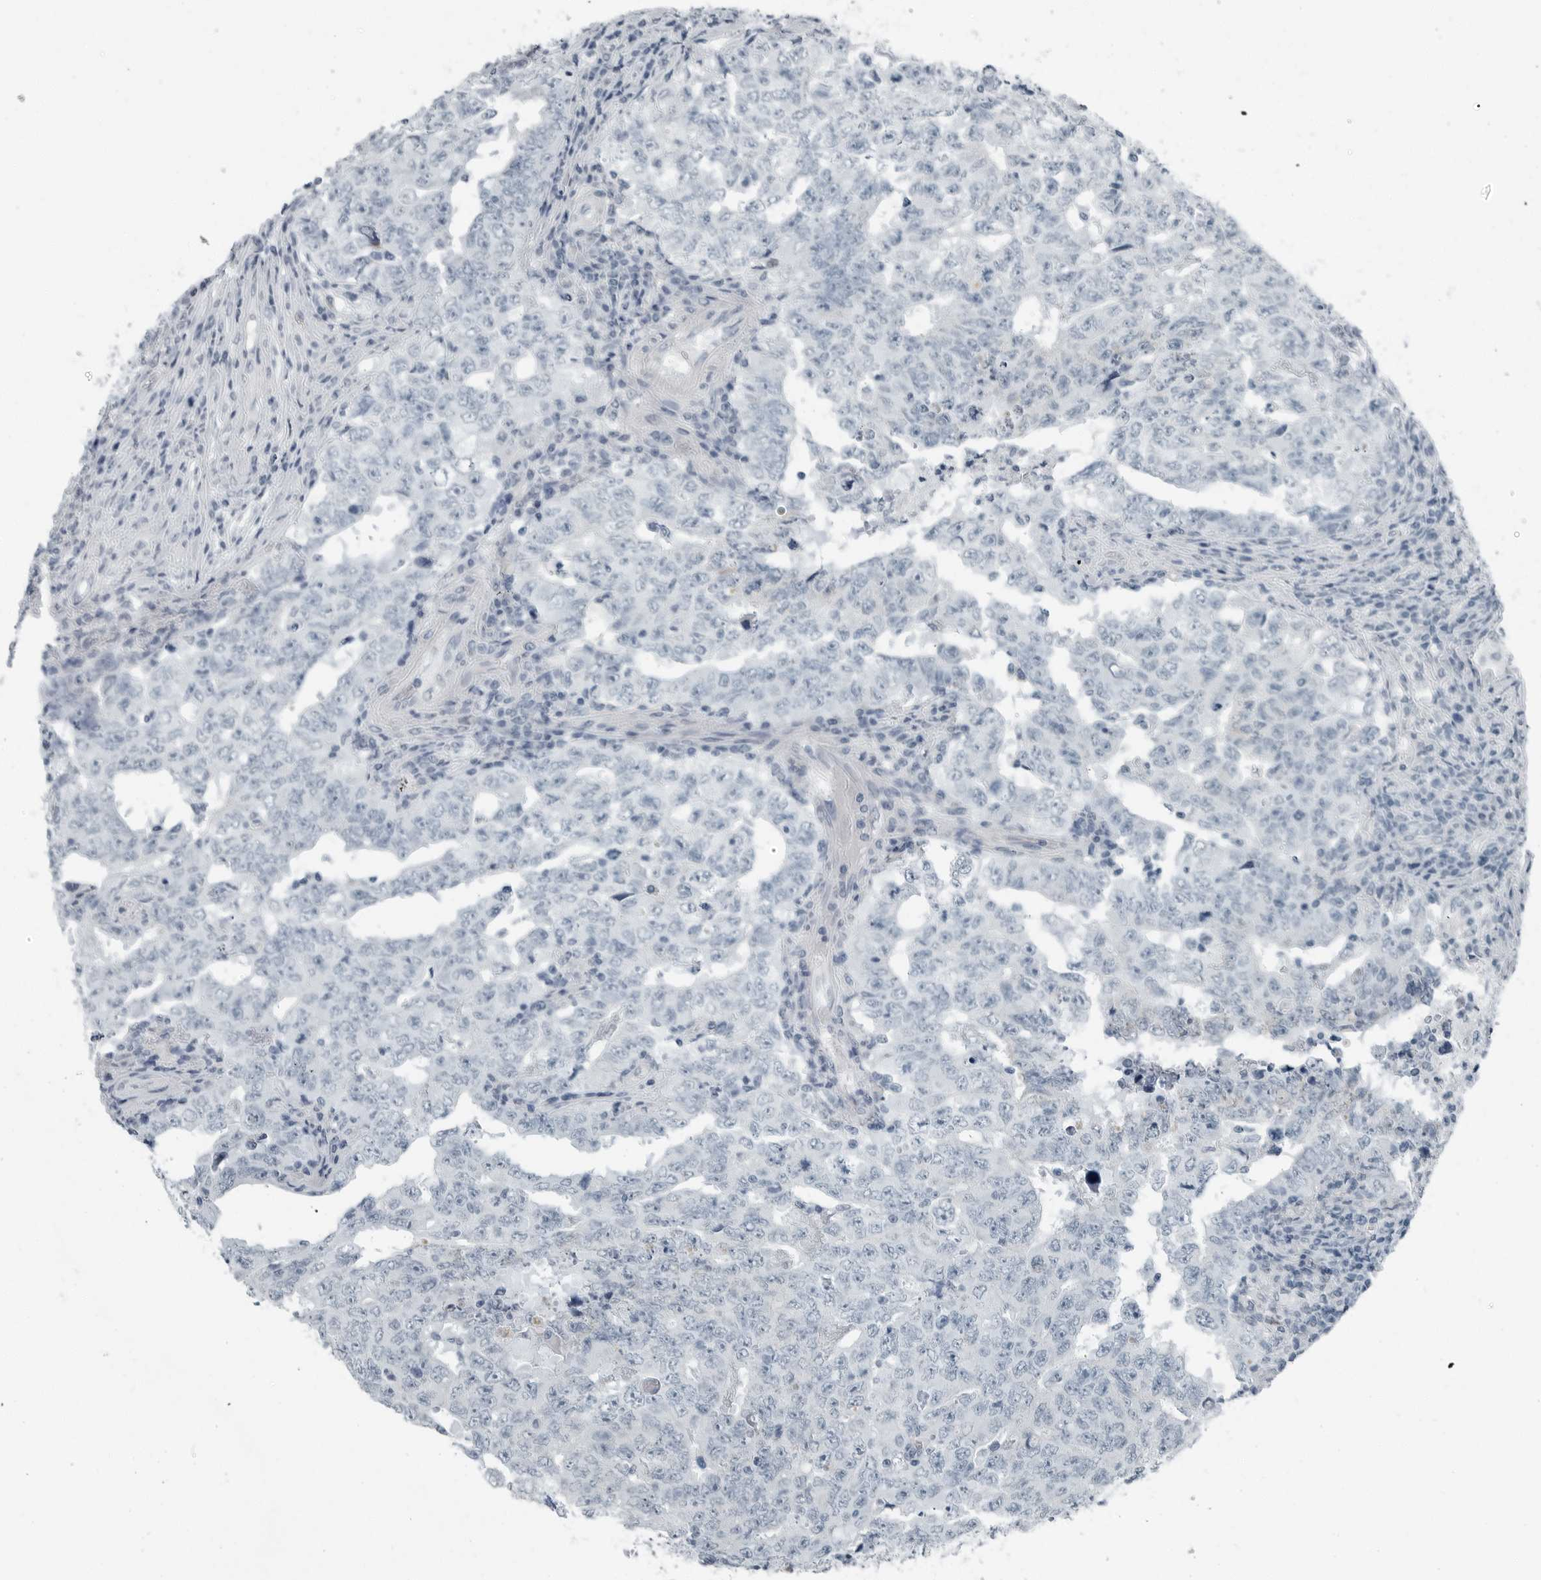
{"staining": {"intensity": "negative", "quantity": "none", "location": "none"}, "tissue": "testis cancer", "cell_type": "Tumor cells", "image_type": "cancer", "snomed": [{"axis": "morphology", "description": "Carcinoma, Embryonal, NOS"}, {"axis": "topography", "description": "Testis"}], "caption": "High magnification brightfield microscopy of testis cancer stained with DAB (3,3'-diaminobenzidine) (brown) and counterstained with hematoxylin (blue): tumor cells show no significant positivity.", "gene": "ZPBP2", "patient": {"sex": "male", "age": 26}}